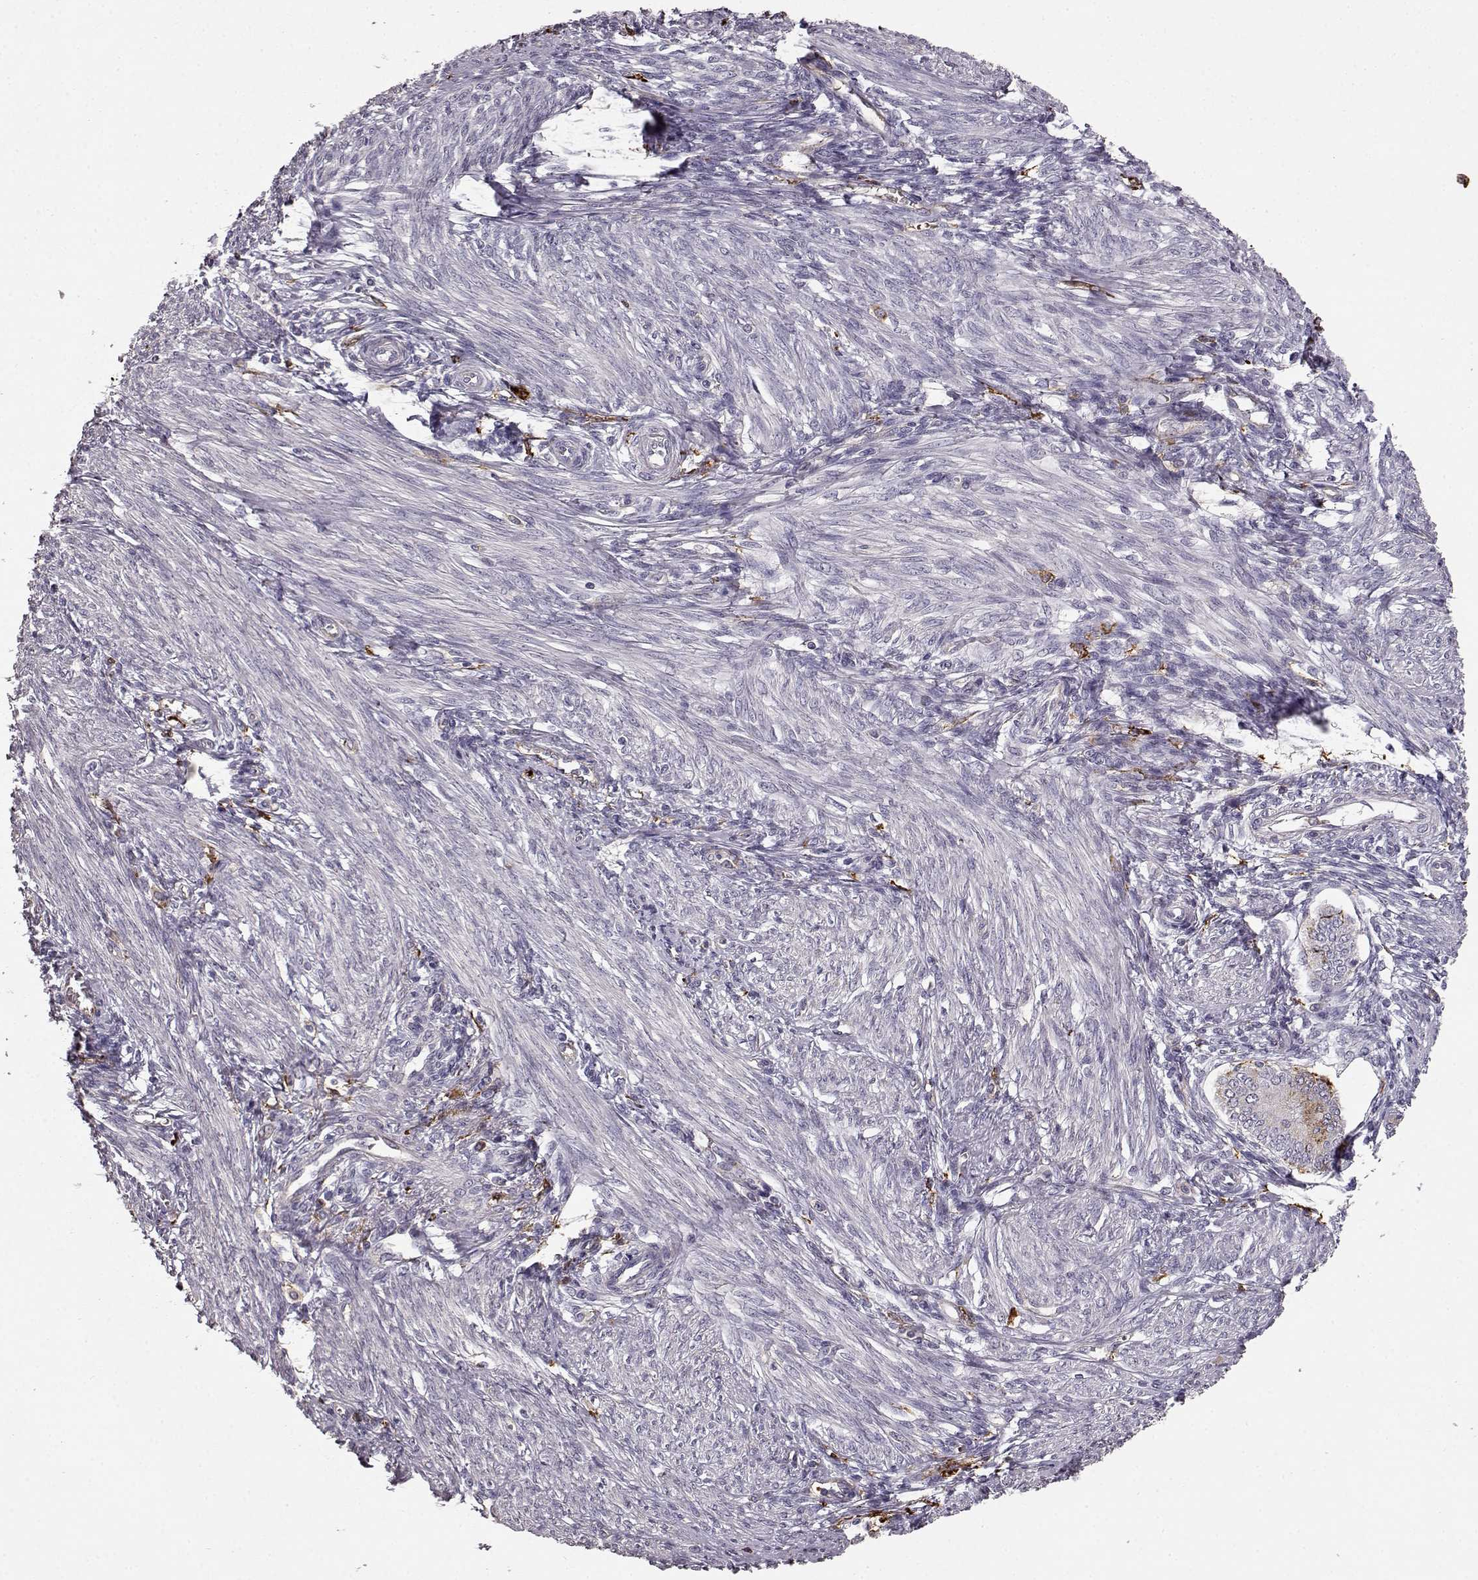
{"staining": {"intensity": "negative", "quantity": "none", "location": "none"}, "tissue": "endometrium", "cell_type": "Cells in endometrial stroma", "image_type": "normal", "snomed": [{"axis": "morphology", "description": "Normal tissue, NOS"}, {"axis": "topography", "description": "Endometrium"}], "caption": "Cells in endometrial stroma are negative for brown protein staining in unremarkable endometrium. The staining was performed using DAB to visualize the protein expression in brown, while the nuclei were stained in blue with hematoxylin (Magnification: 20x).", "gene": "CCNF", "patient": {"sex": "female", "age": 42}}